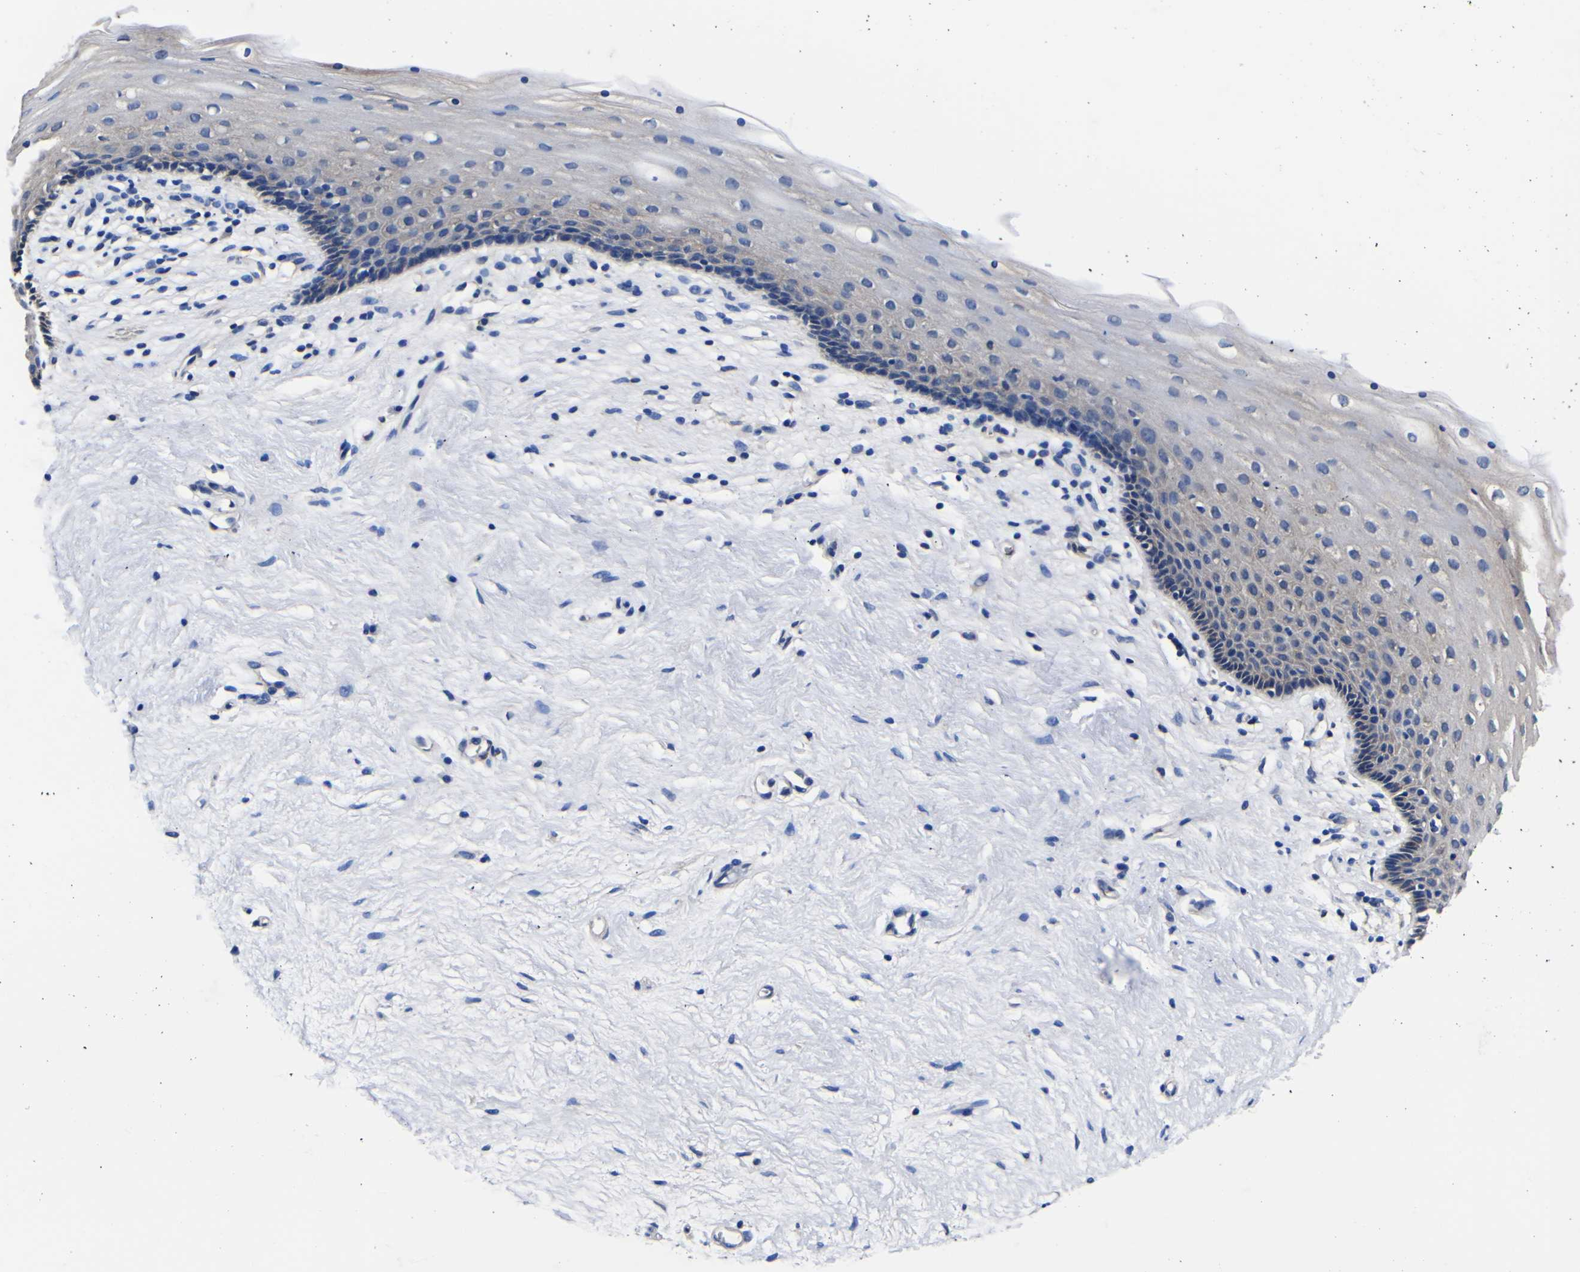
{"staining": {"intensity": "weak", "quantity": "<25%", "location": "cytoplasmic/membranous"}, "tissue": "vagina", "cell_type": "Squamous epithelial cells", "image_type": "normal", "snomed": [{"axis": "morphology", "description": "Normal tissue, NOS"}, {"axis": "topography", "description": "Vagina"}], "caption": "IHC image of normal vagina: vagina stained with DAB reveals no significant protein expression in squamous epithelial cells.", "gene": "FAM110B", "patient": {"sex": "female", "age": 44}}